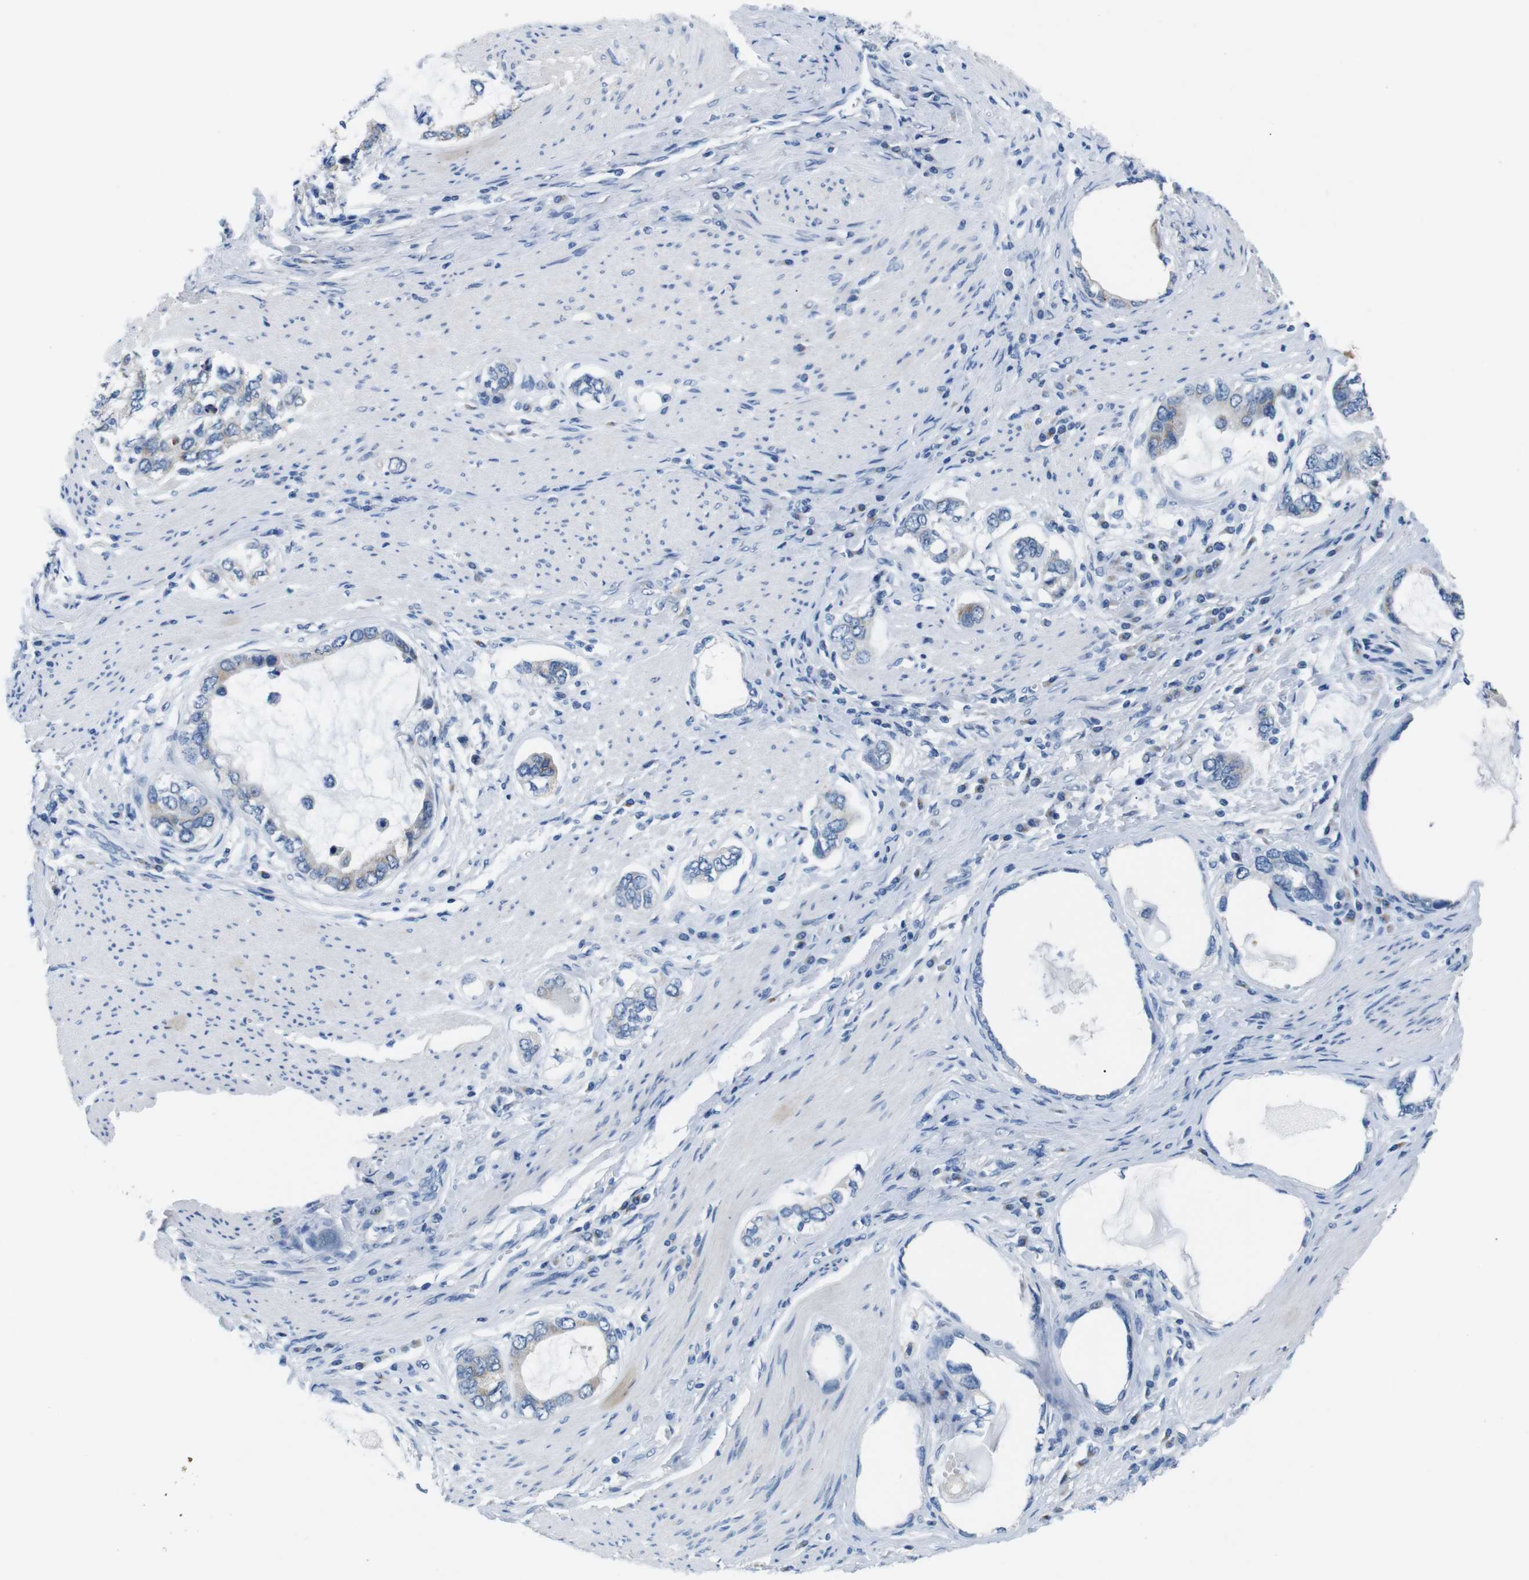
{"staining": {"intensity": "weak", "quantity": "<25%", "location": "cytoplasmic/membranous"}, "tissue": "stomach cancer", "cell_type": "Tumor cells", "image_type": "cancer", "snomed": [{"axis": "morphology", "description": "Adenocarcinoma, NOS"}, {"axis": "topography", "description": "Stomach, lower"}], "caption": "Immunohistochemistry of stomach cancer exhibits no expression in tumor cells. (Brightfield microscopy of DAB IHC at high magnification).", "gene": "GOLGA2", "patient": {"sex": "female", "age": 93}}